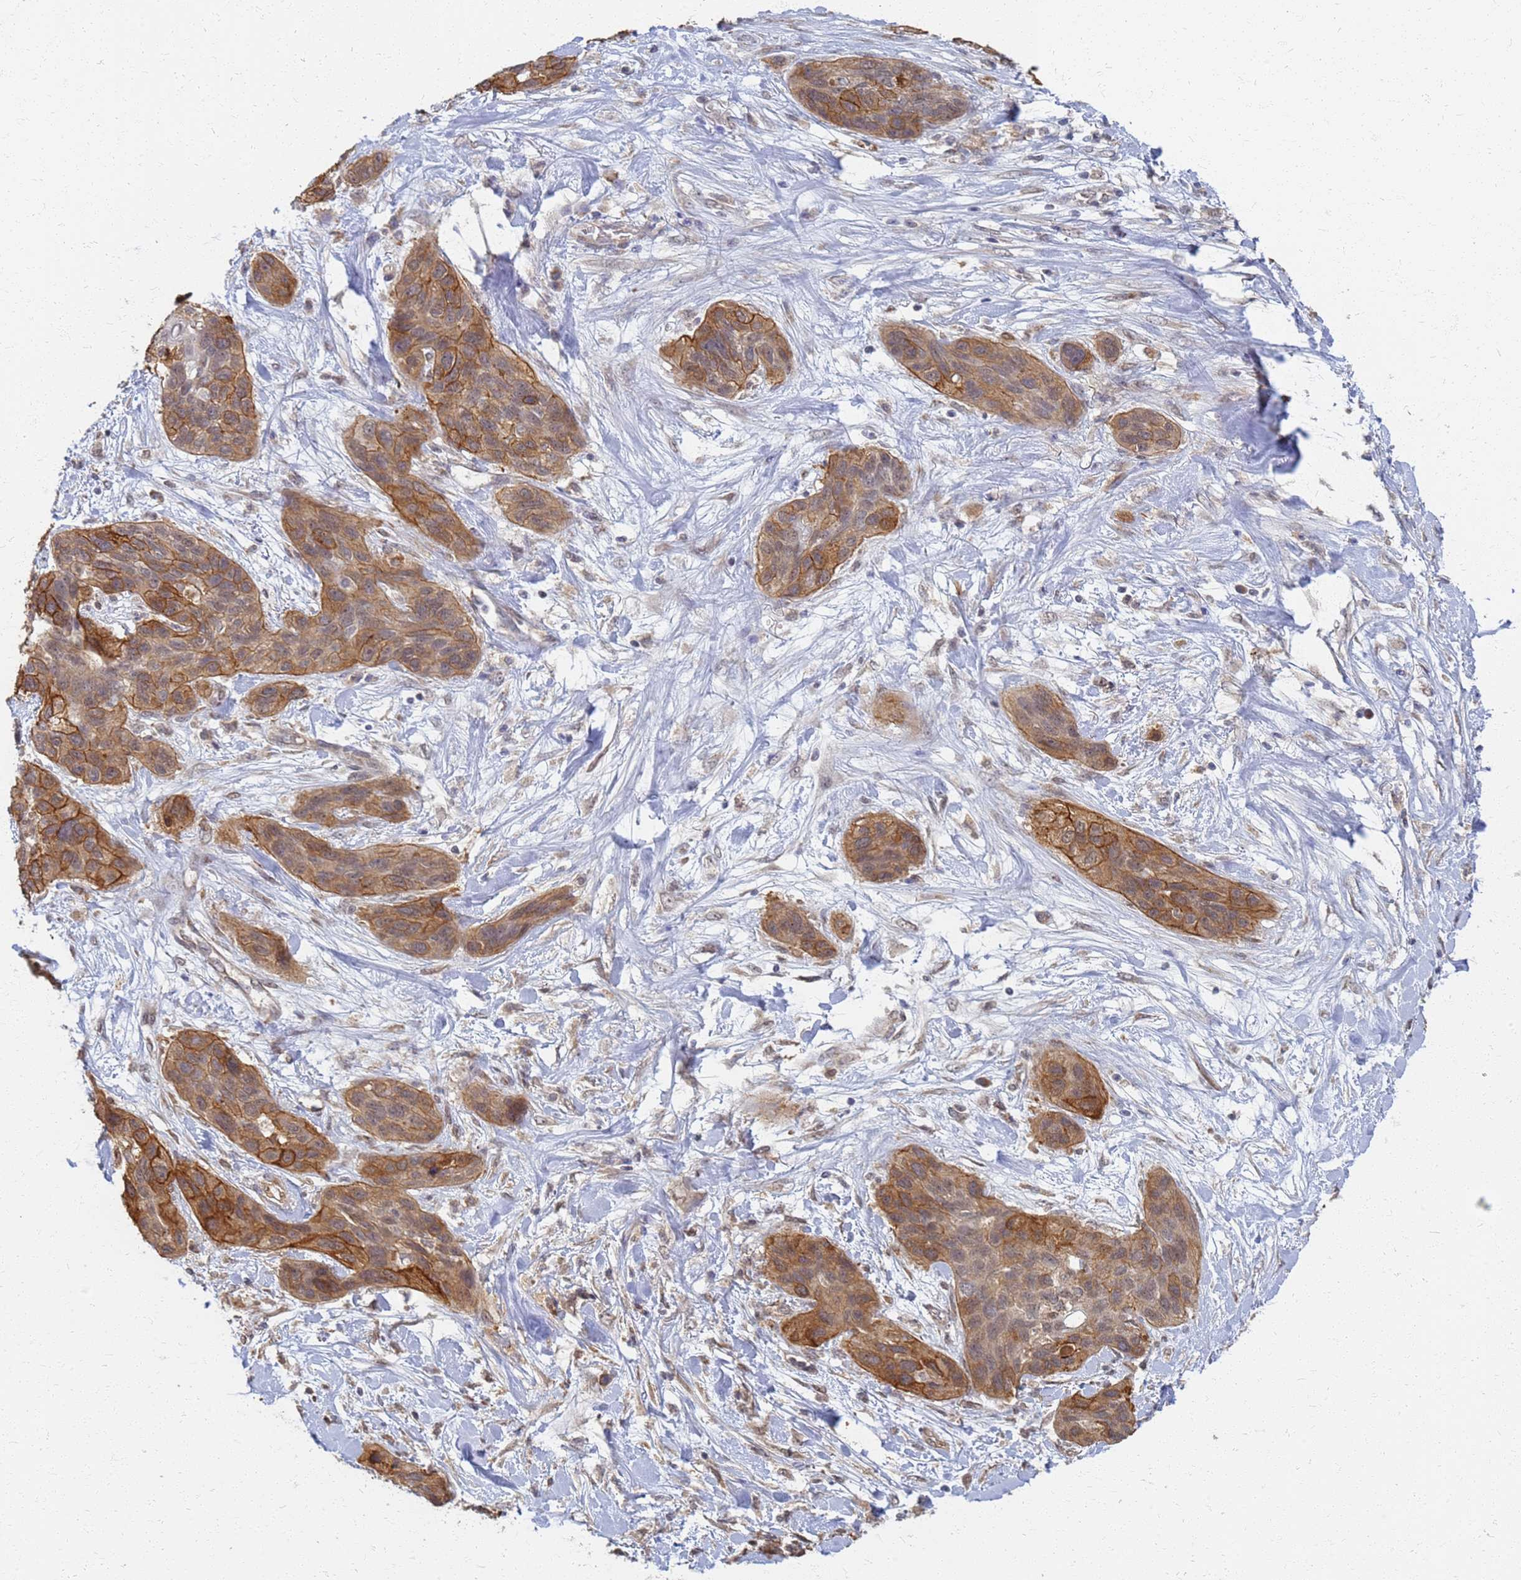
{"staining": {"intensity": "strong", "quantity": ">75%", "location": "cytoplasmic/membranous"}, "tissue": "lung cancer", "cell_type": "Tumor cells", "image_type": "cancer", "snomed": [{"axis": "morphology", "description": "Squamous cell carcinoma, NOS"}, {"axis": "topography", "description": "Lung"}], "caption": "Immunohistochemistry (IHC) (DAB (3,3'-diaminobenzidine)) staining of lung squamous cell carcinoma reveals strong cytoplasmic/membranous protein staining in about >75% of tumor cells.", "gene": "ITGB4", "patient": {"sex": "female", "age": 70}}